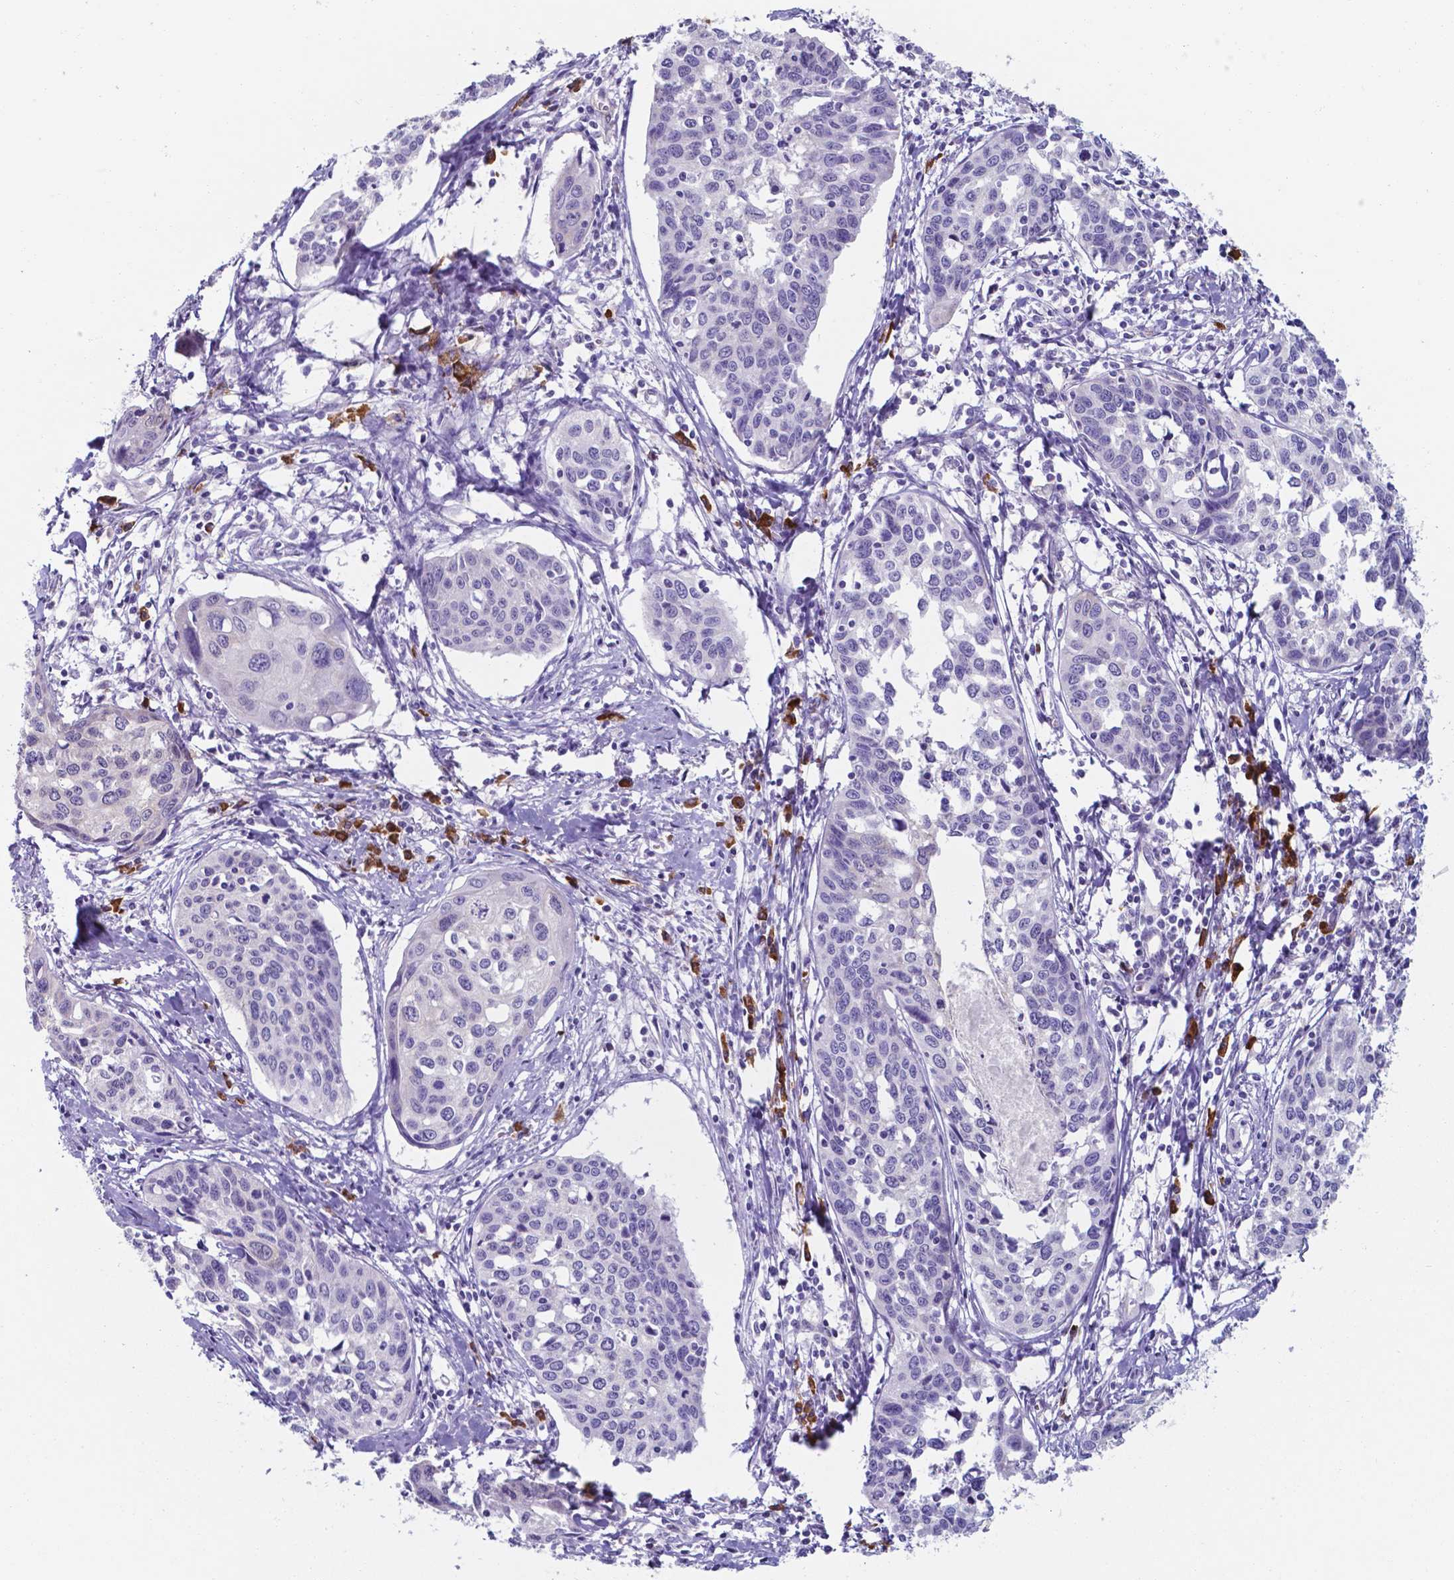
{"staining": {"intensity": "negative", "quantity": "none", "location": "none"}, "tissue": "cervical cancer", "cell_type": "Tumor cells", "image_type": "cancer", "snomed": [{"axis": "morphology", "description": "Squamous cell carcinoma, NOS"}, {"axis": "topography", "description": "Cervix"}], "caption": "This is an immunohistochemistry (IHC) image of human cervical cancer (squamous cell carcinoma). There is no positivity in tumor cells.", "gene": "UBE2J1", "patient": {"sex": "female", "age": 31}}